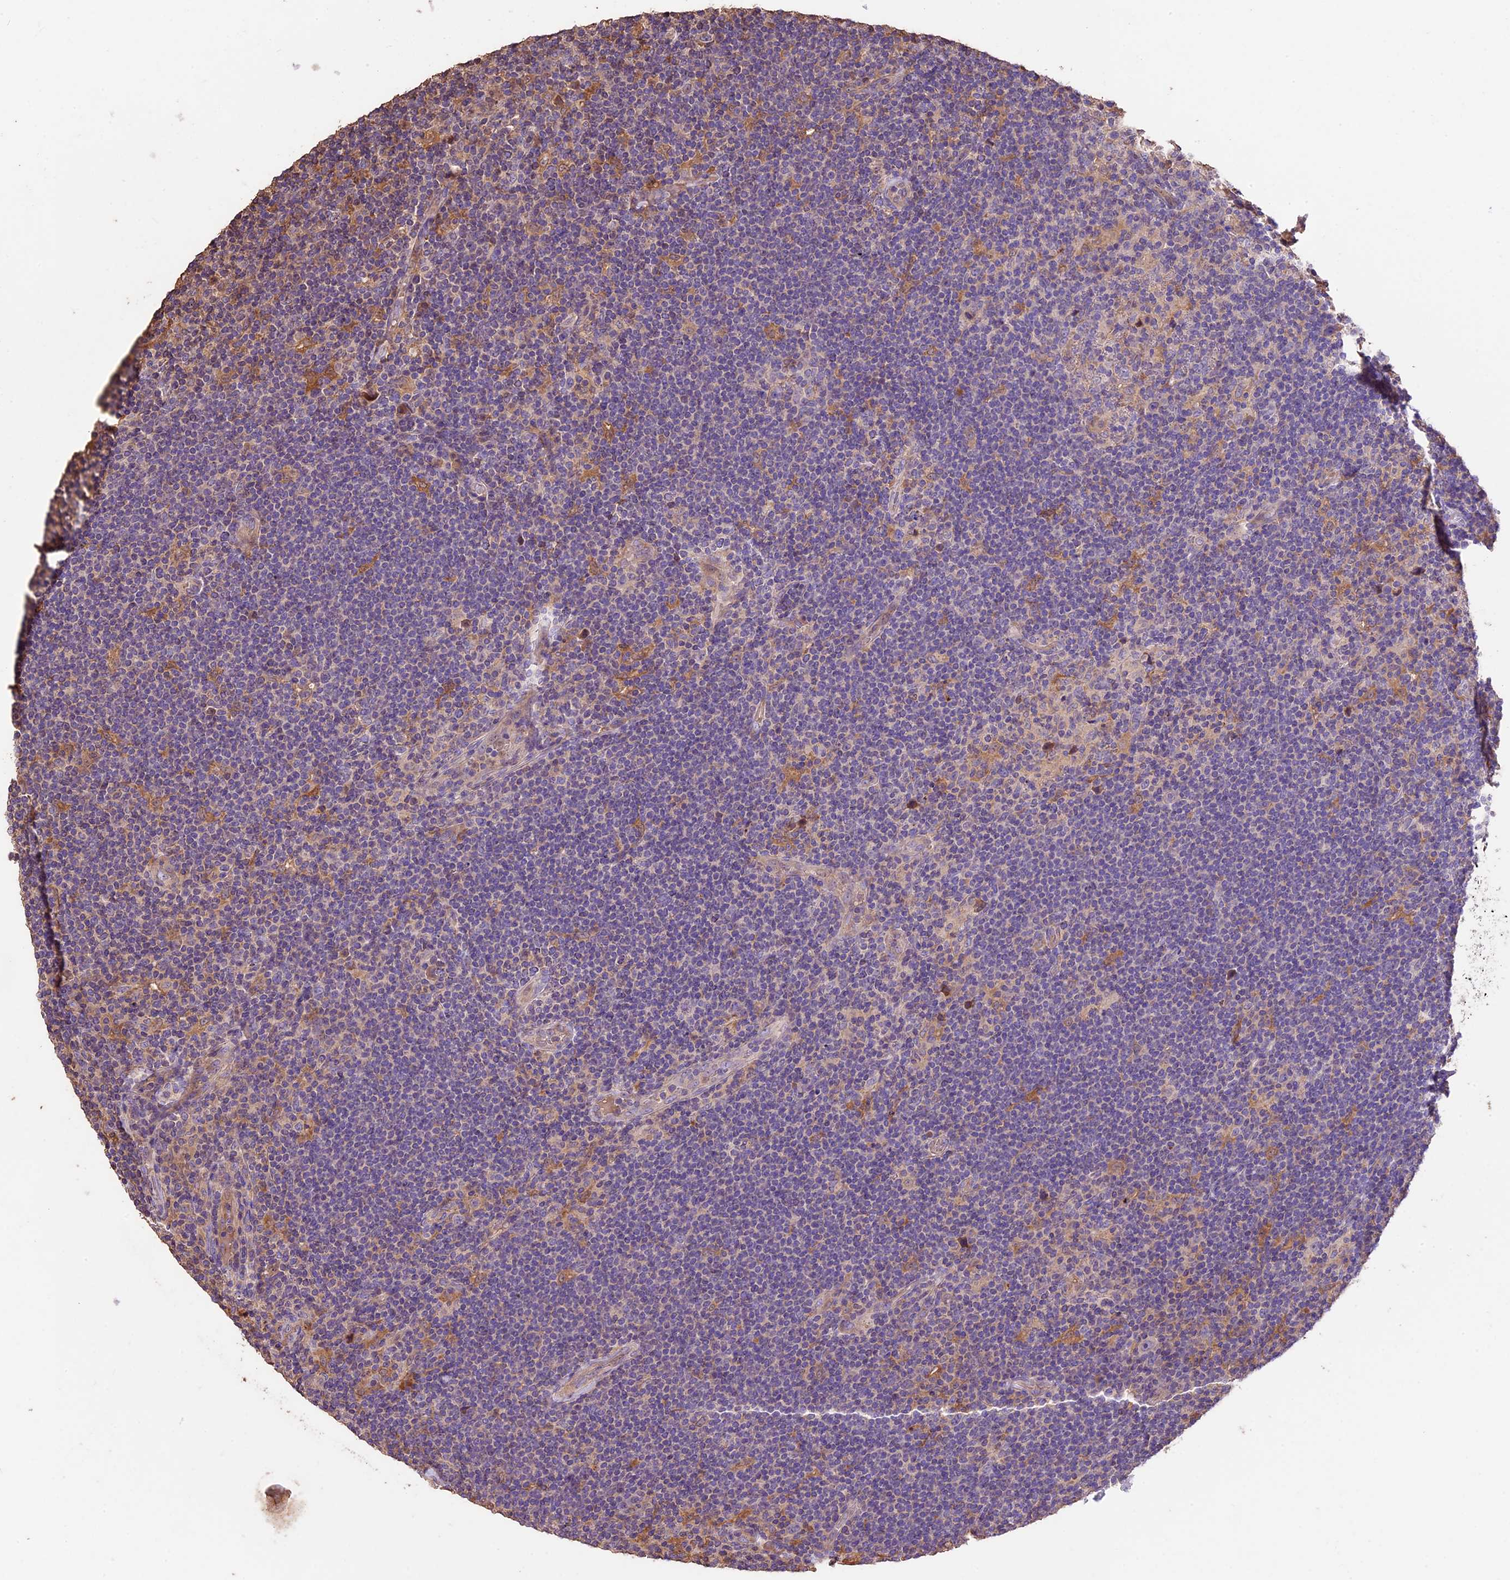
{"staining": {"intensity": "negative", "quantity": "none", "location": "none"}, "tissue": "lymphoma", "cell_type": "Tumor cells", "image_type": "cancer", "snomed": [{"axis": "morphology", "description": "Hodgkin's disease, NOS"}, {"axis": "topography", "description": "Lymph node"}], "caption": "DAB (3,3'-diaminobenzidine) immunohistochemical staining of human lymphoma exhibits no significant staining in tumor cells.", "gene": "CRLF1", "patient": {"sex": "female", "age": 57}}